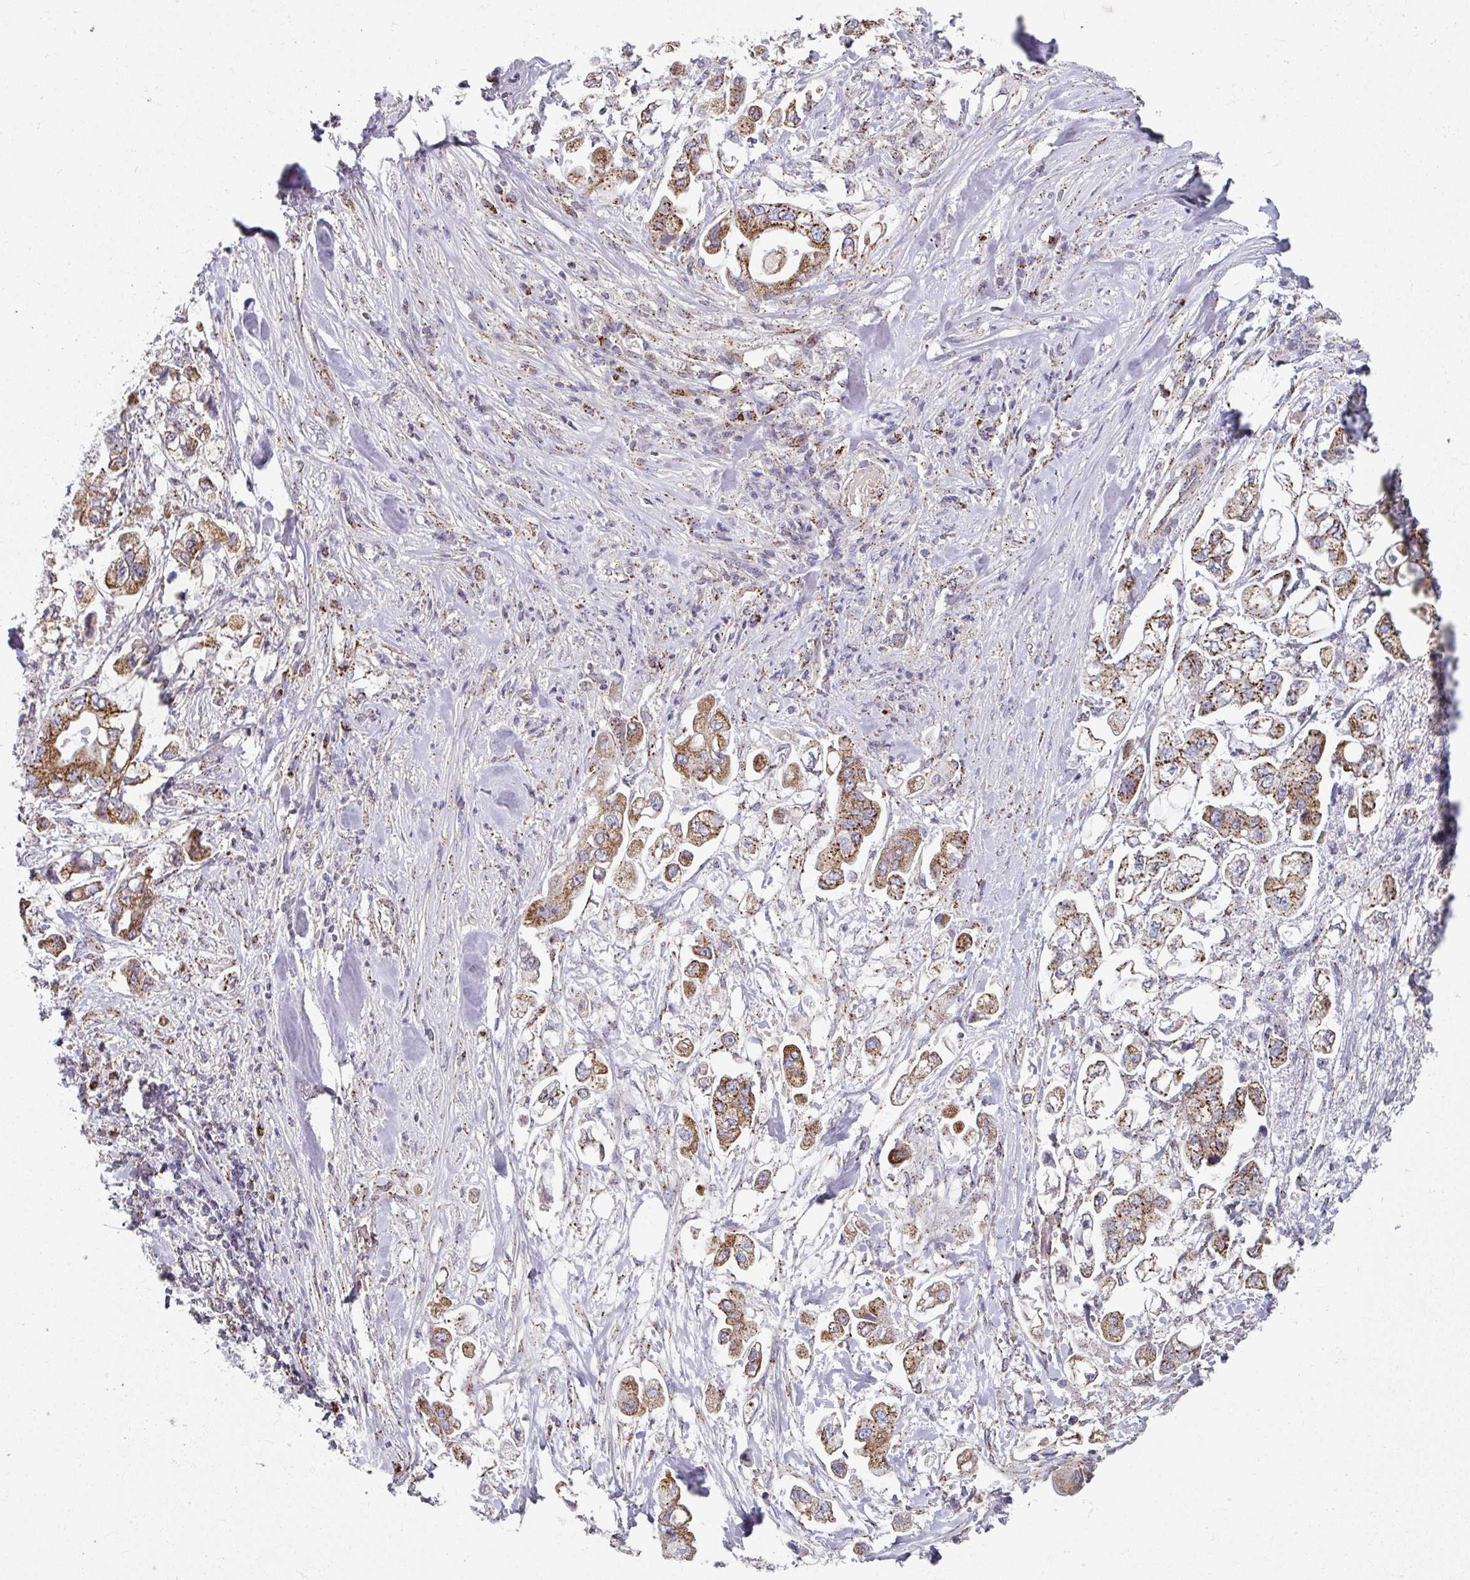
{"staining": {"intensity": "moderate", "quantity": ">75%", "location": "cytoplasmic/membranous"}, "tissue": "stomach cancer", "cell_type": "Tumor cells", "image_type": "cancer", "snomed": [{"axis": "morphology", "description": "Adenocarcinoma, NOS"}, {"axis": "topography", "description": "Stomach"}], "caption": "Stomach adenocarcinoma was stained to show a protein in brown. There is medium levels of moderate cytoplasmic/membranous positivity in about >75% of tumor cells.", "gene": "CCDC85B", "patient": {"sex": "male", "age": 62}}